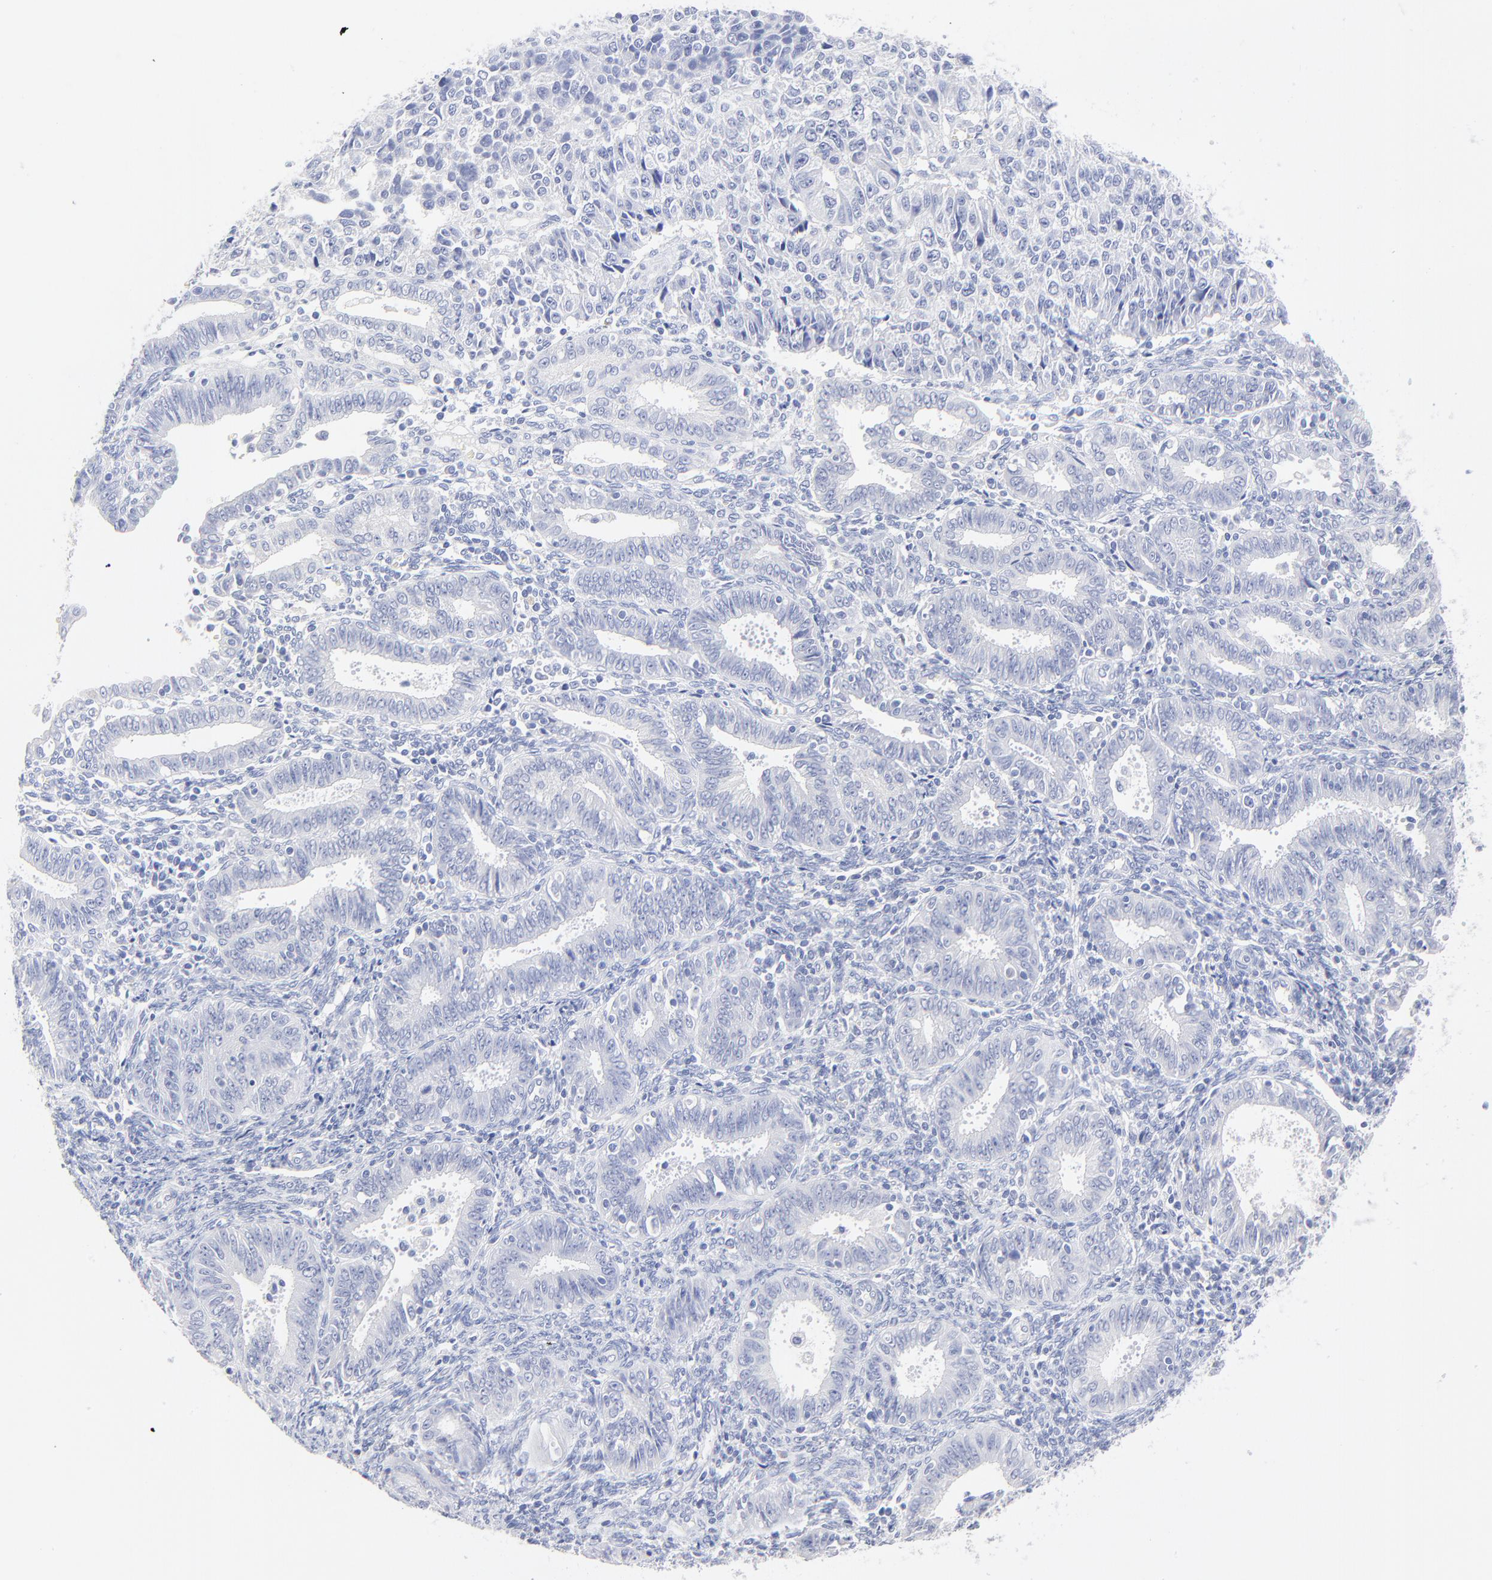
{"staining": {"intensity": "negative", "quantity": "none", "location": "none"}, "tissue": "endometrial cancer", "cell_type": "Tumor cells", "image_type": "cancer", "snomed": [{"axis": "morphology", "description": "Adenocarcinoma, NOS"}, {"axis": "topography", "description": "Endometrium"}], "caption": "The histopathology image demonstrates no staining of tumor cells in endometrial cancer.", "gene": "SULT4A1", "patient": {"sex": "female", "age": 42}}